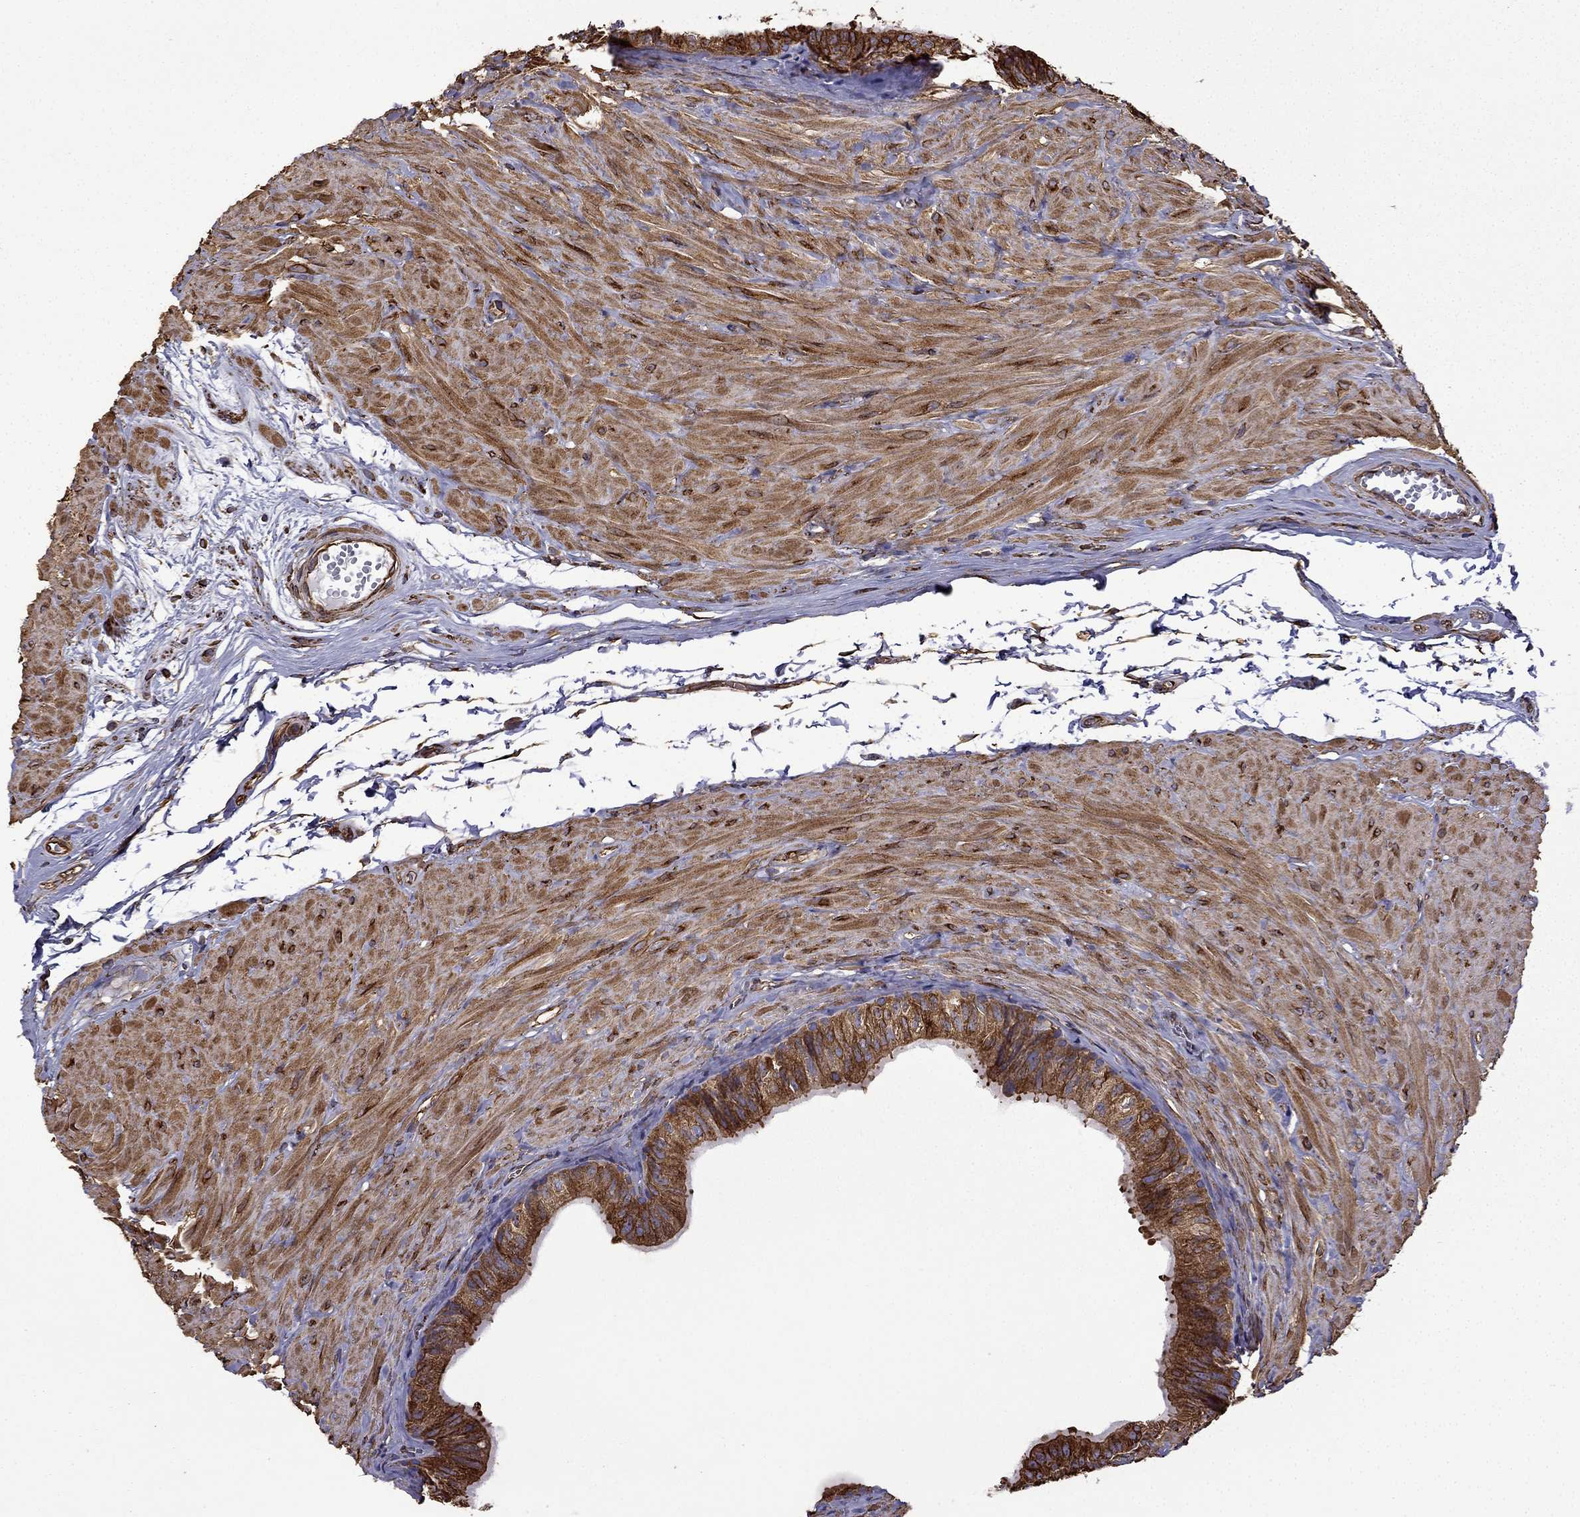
{"staining": {"intensity": "strong", "quantity": ">75%", "location": "cytoplasmic/membranous"}, "tissue": "epididymis", "cell_type": "Glandular cells", "image_type": "normal", "snomed": [{"axis": "morphology", "description": "Normal tissue, NOS"}, {"axis": "topography", "description": "Epididymis"}, {"axis": "topography", "description": "Vas deferens"}], "caption": "Human epididymis stained for a protein (brown) displays strong cytoplasmic/membranous positive staining in about >75% of glandular cells.", "gene": "MAP4", "patient": {"sex": "male", "age": 23}}